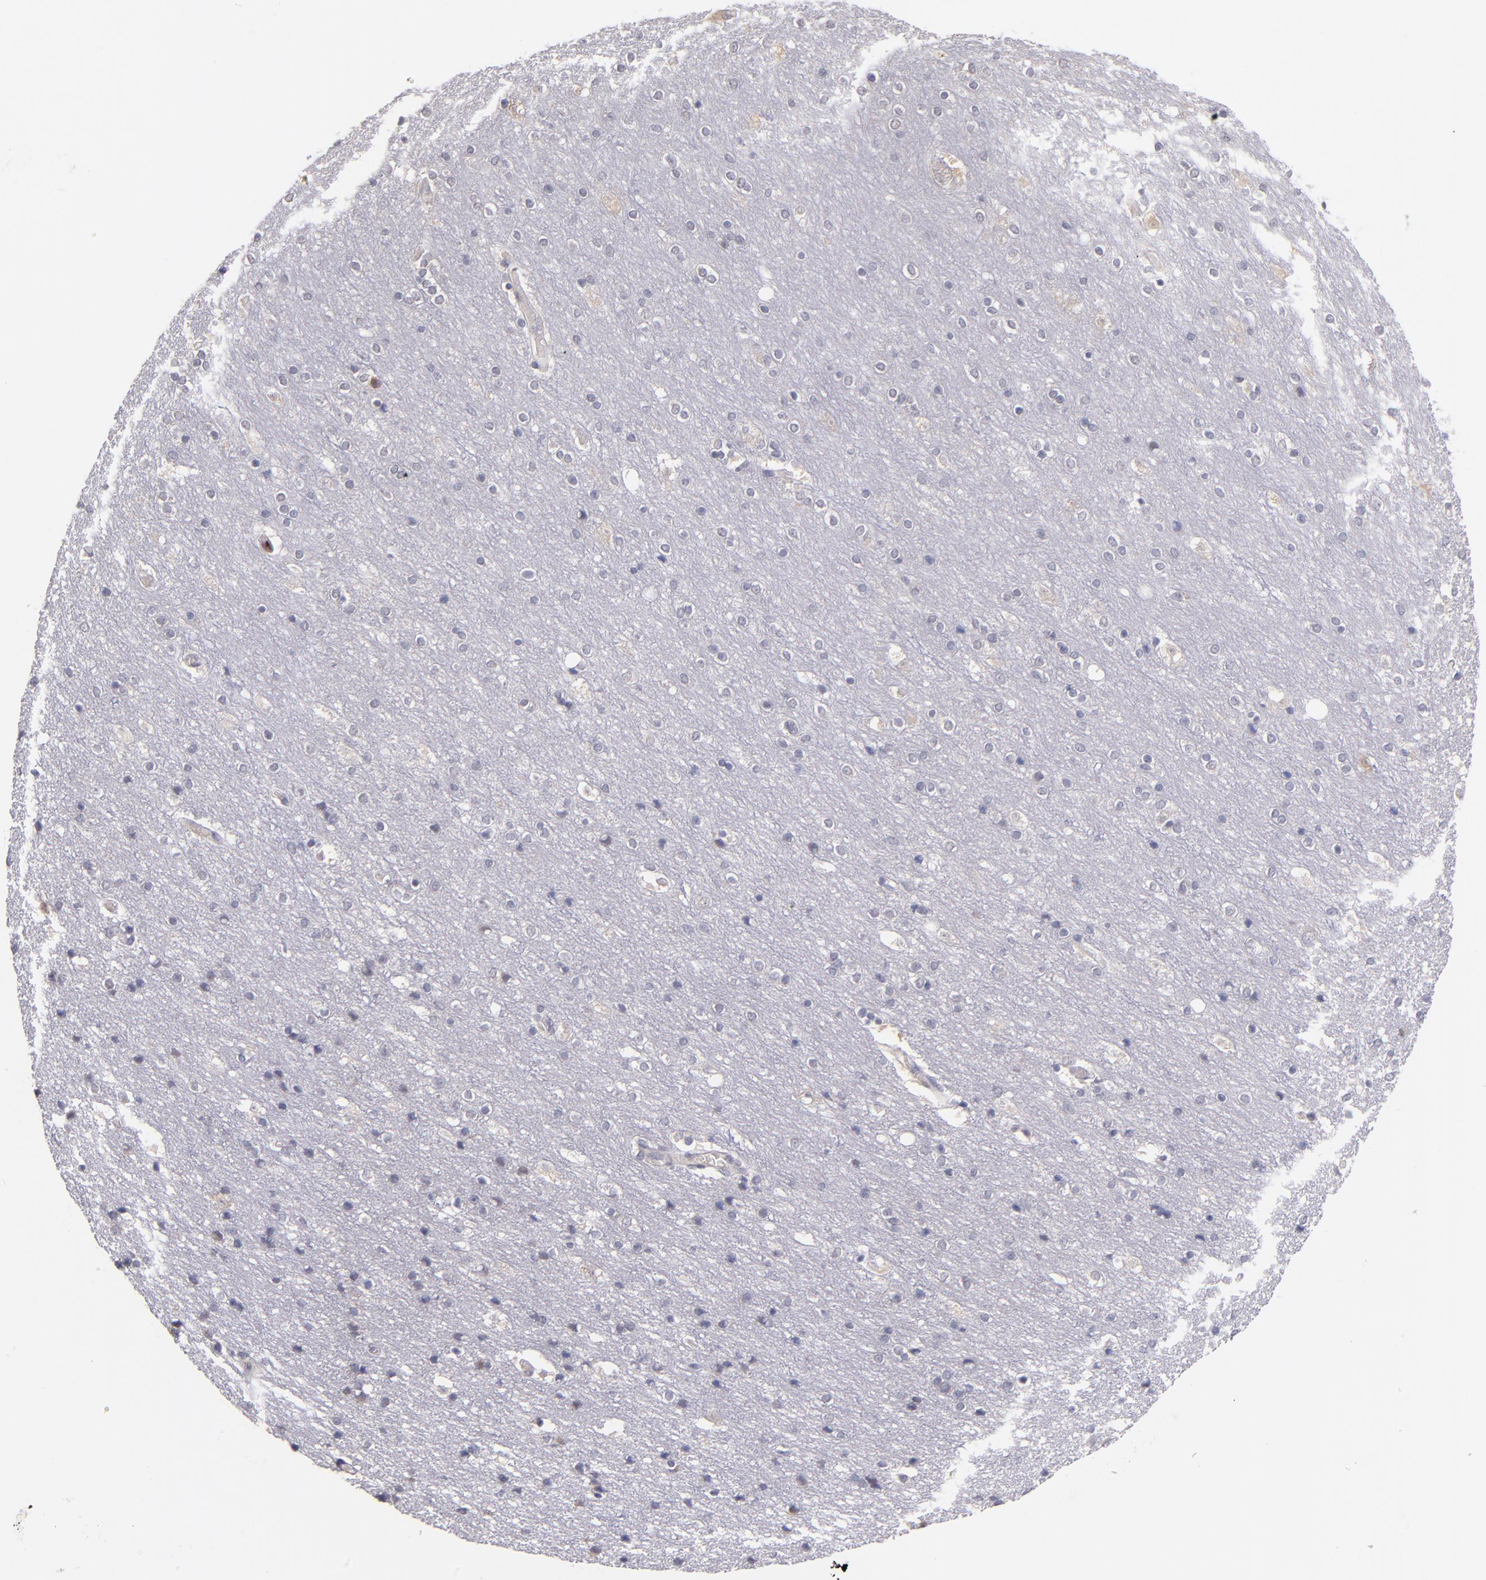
{"staining": {"intensity": "negative", "quantity": "none", "location": "none"}, "tissue": "cerebral cortex", "cell_type": "Endothelial cells", "image_type": "normal", "snomed": [{"axis": "morphology", "description": "Normal tissue, NOS"}, {"axis": "topography", "description": "Cerebral cortex"}], "caption": "The immunohistochemistry (IHC) histopathology image has no significant expression in endothelial cells of cerebral cortex.", "gene": "CDKL5", "patient": {"sex": "female", "age": 54}}